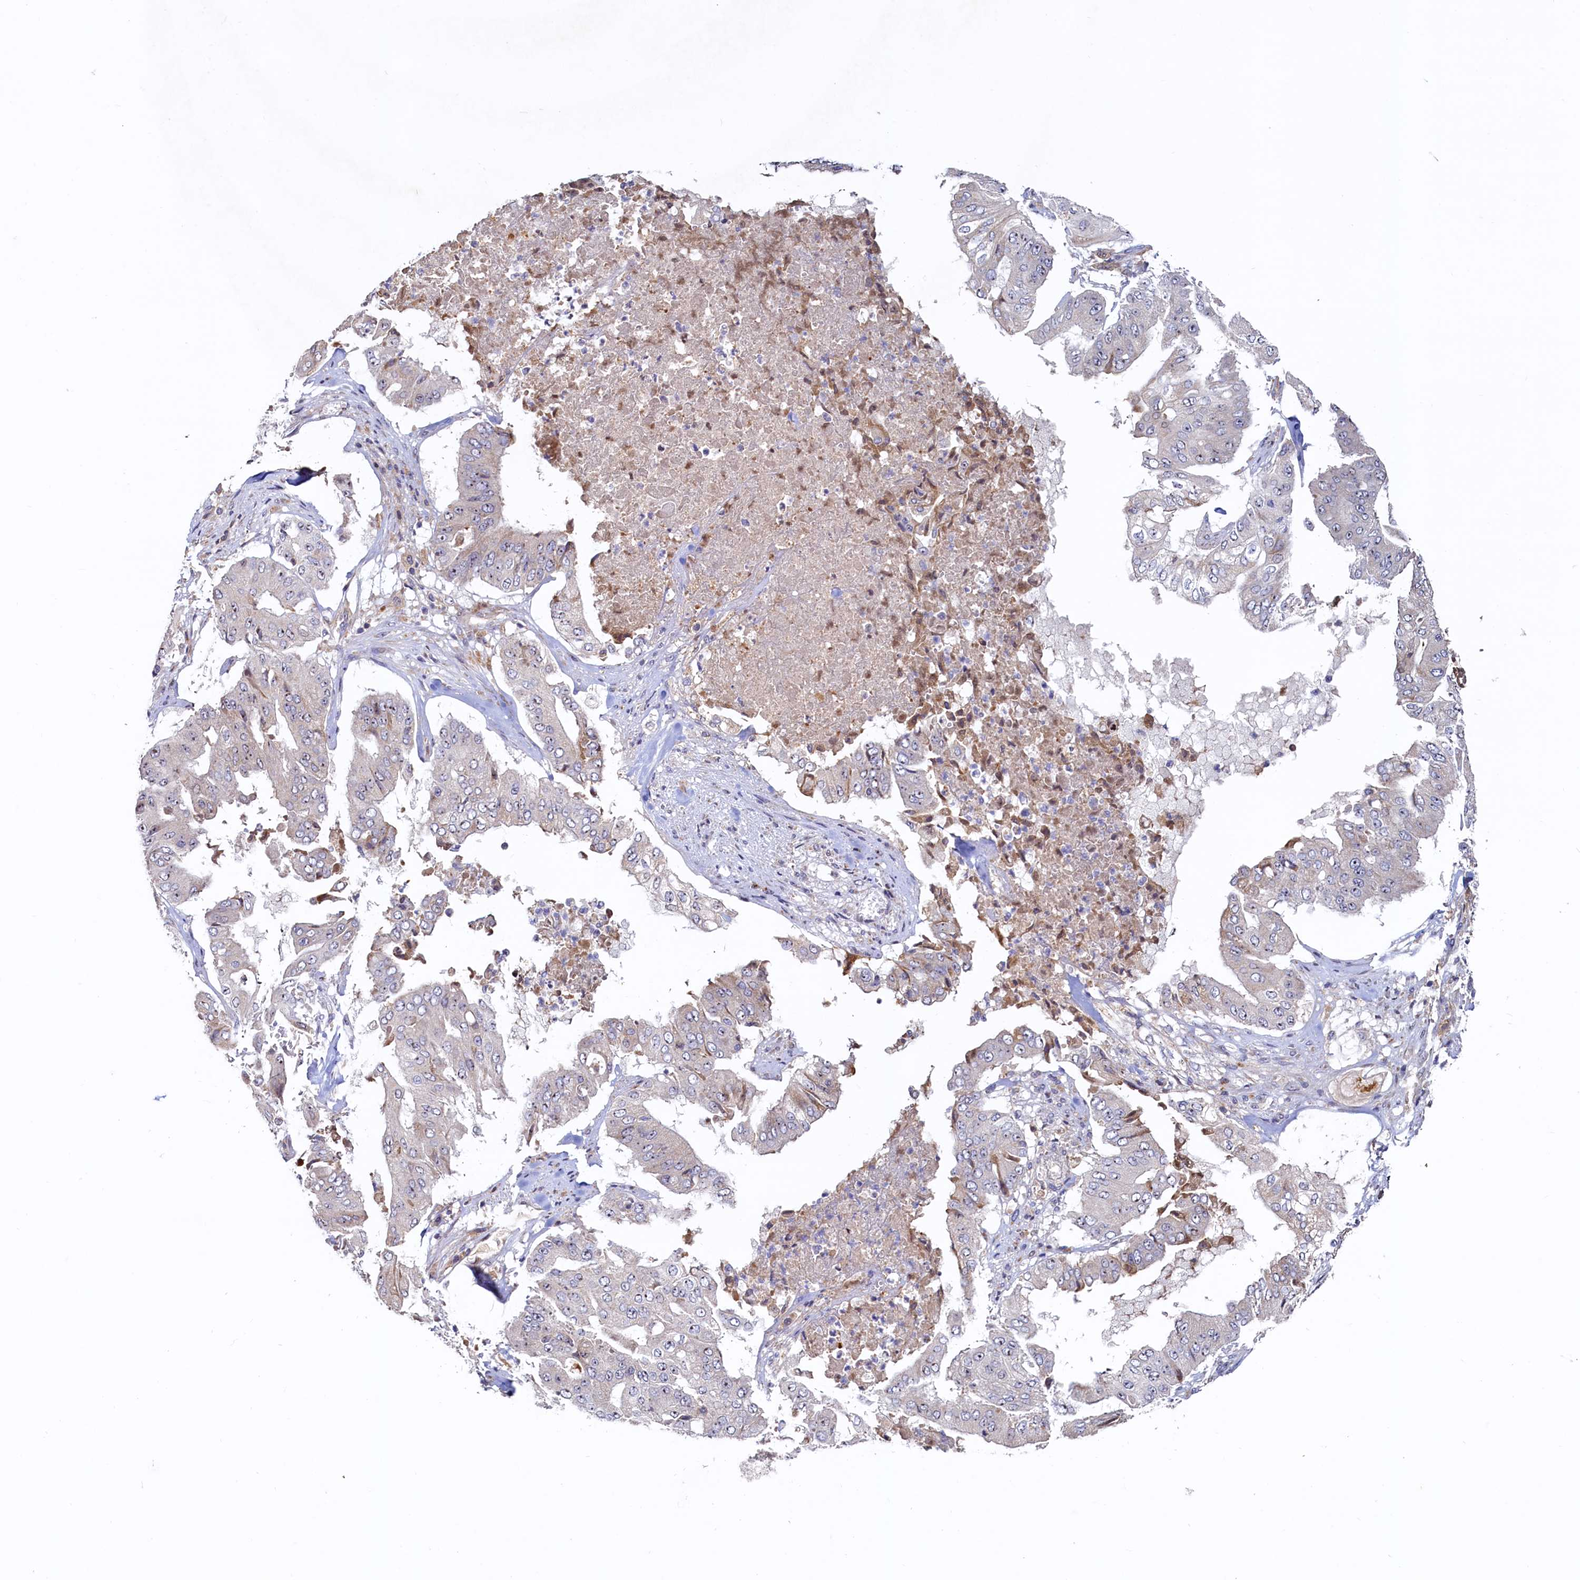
{"staining": {"intensity": "moderate", "quantity": "<25%", "location": "cytoplasmic/membranous,nuclear"}, "tissue": "pancreatic cancer", "cell_type": "Tumor cells", "image_type": "cancer", "snomed": [{"axis": "morphology", "description": "Adenocarcinoma, NOS"}, {"axis": "topography", "description": "Pancreas"}], "caption": "Adenocarcinoma (pancreatic) stained for a protein demonstrates moderate cytoplasmic/membranous and nuclear positivity in tumor cells.", "gene": "RGS7BP", "patient": {"sex": "female", "age": 77}}